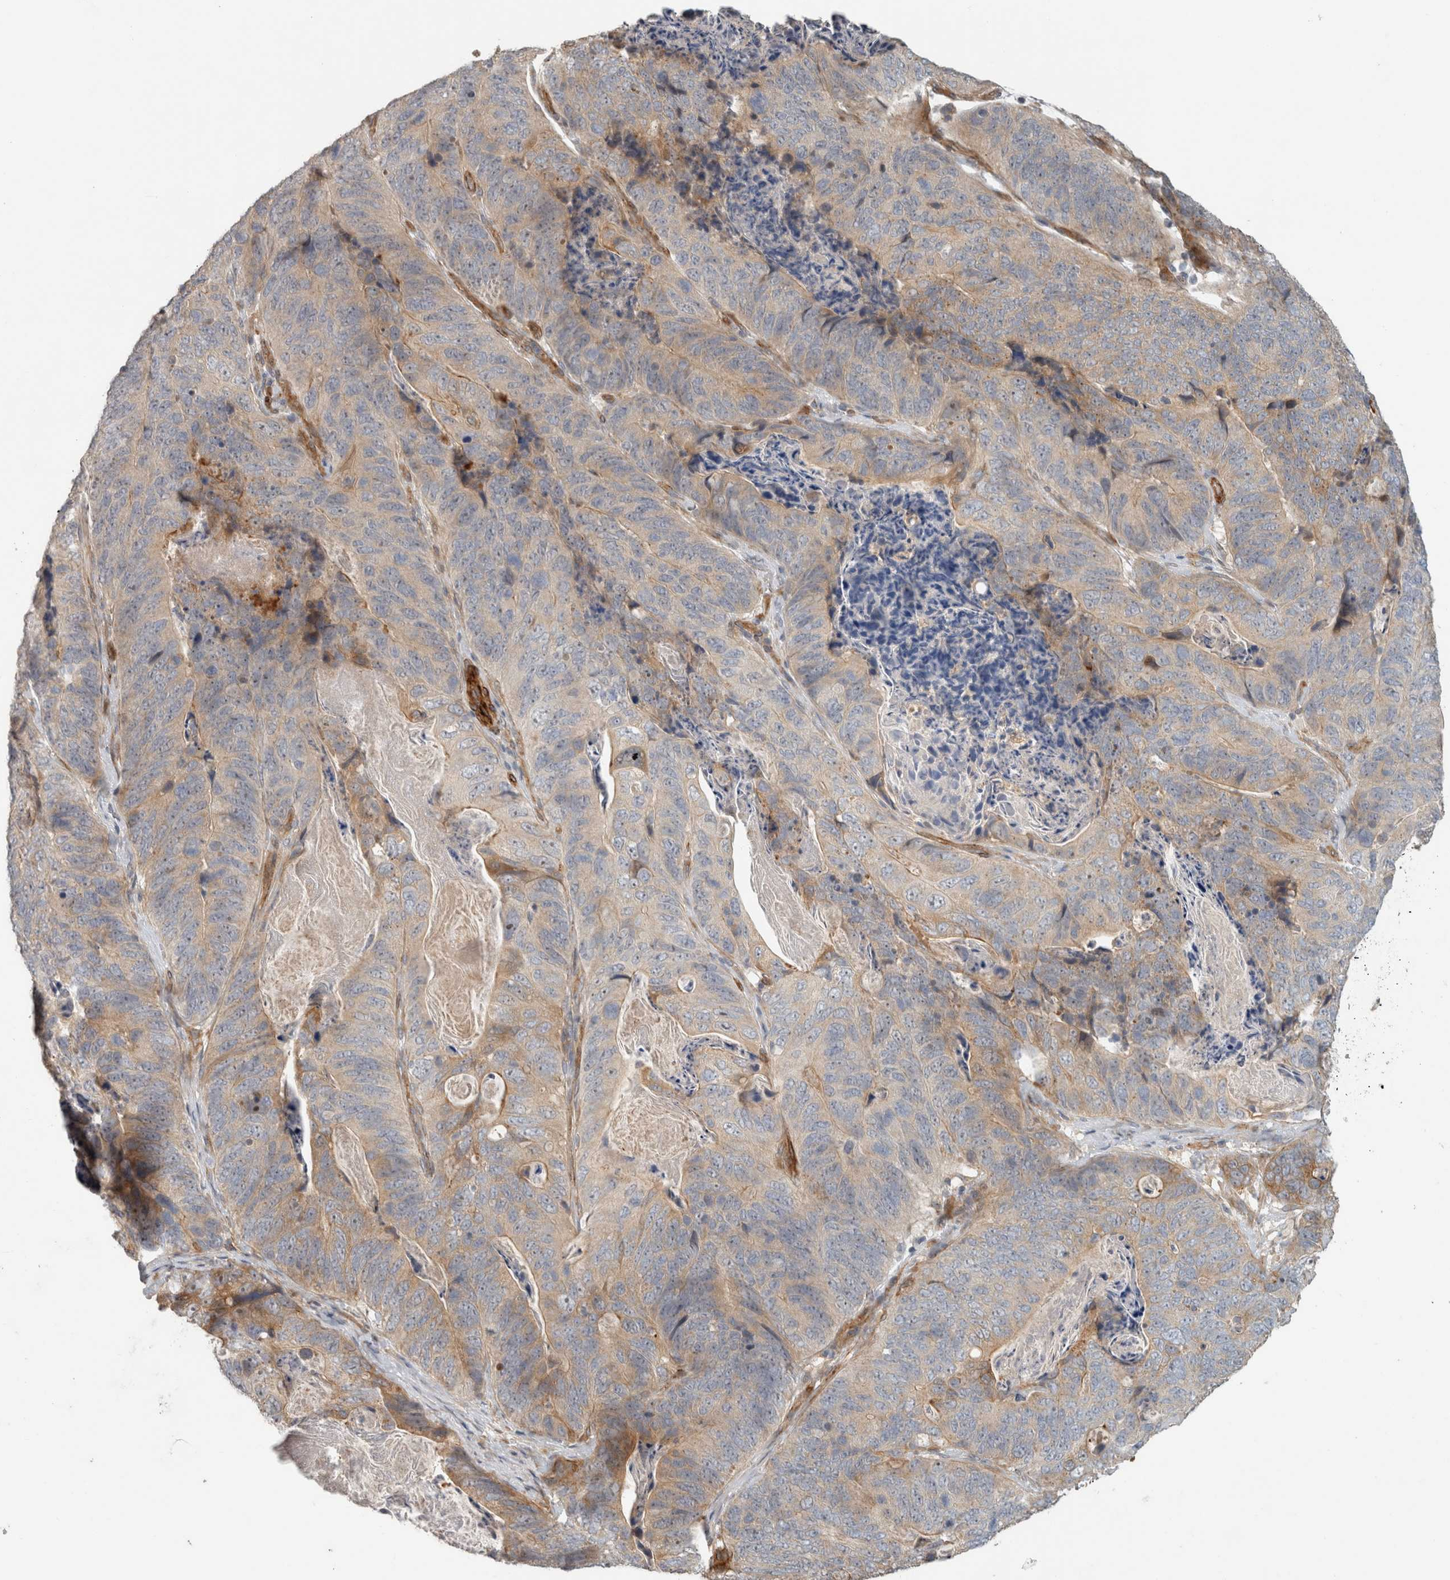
{"staining": {"intensity": "moderate", "quantity": "<25%", "location": "cytoplasmic/membranous"}, "tissue": "stomach cancer", "cell_type": "Tumor cells", "image_type": "cancer", "snomed": [{"axis": "morphology", "description": "Normal tissue, NOS"}, {"axis": "morphology", "description": "Adenocarcinoma, NOS"}, {"axis": "topography", "description": "Stomach"}], "caption": "Immunohistochemistry (IHC) staining of stomach adenocarcinoma, which reveals low levels of moderate cytoplasmic/membranous positivity in about <25% of tumor cells indicating moderate cytoplasmic/membranous protein positivity. The staining was performed using DAB (brown) for protein detection and nuclei were counterstained in hematoxylin (blue).", "gene": "SIPA1L2", "patient": {"sex": "female", "age": 89}}